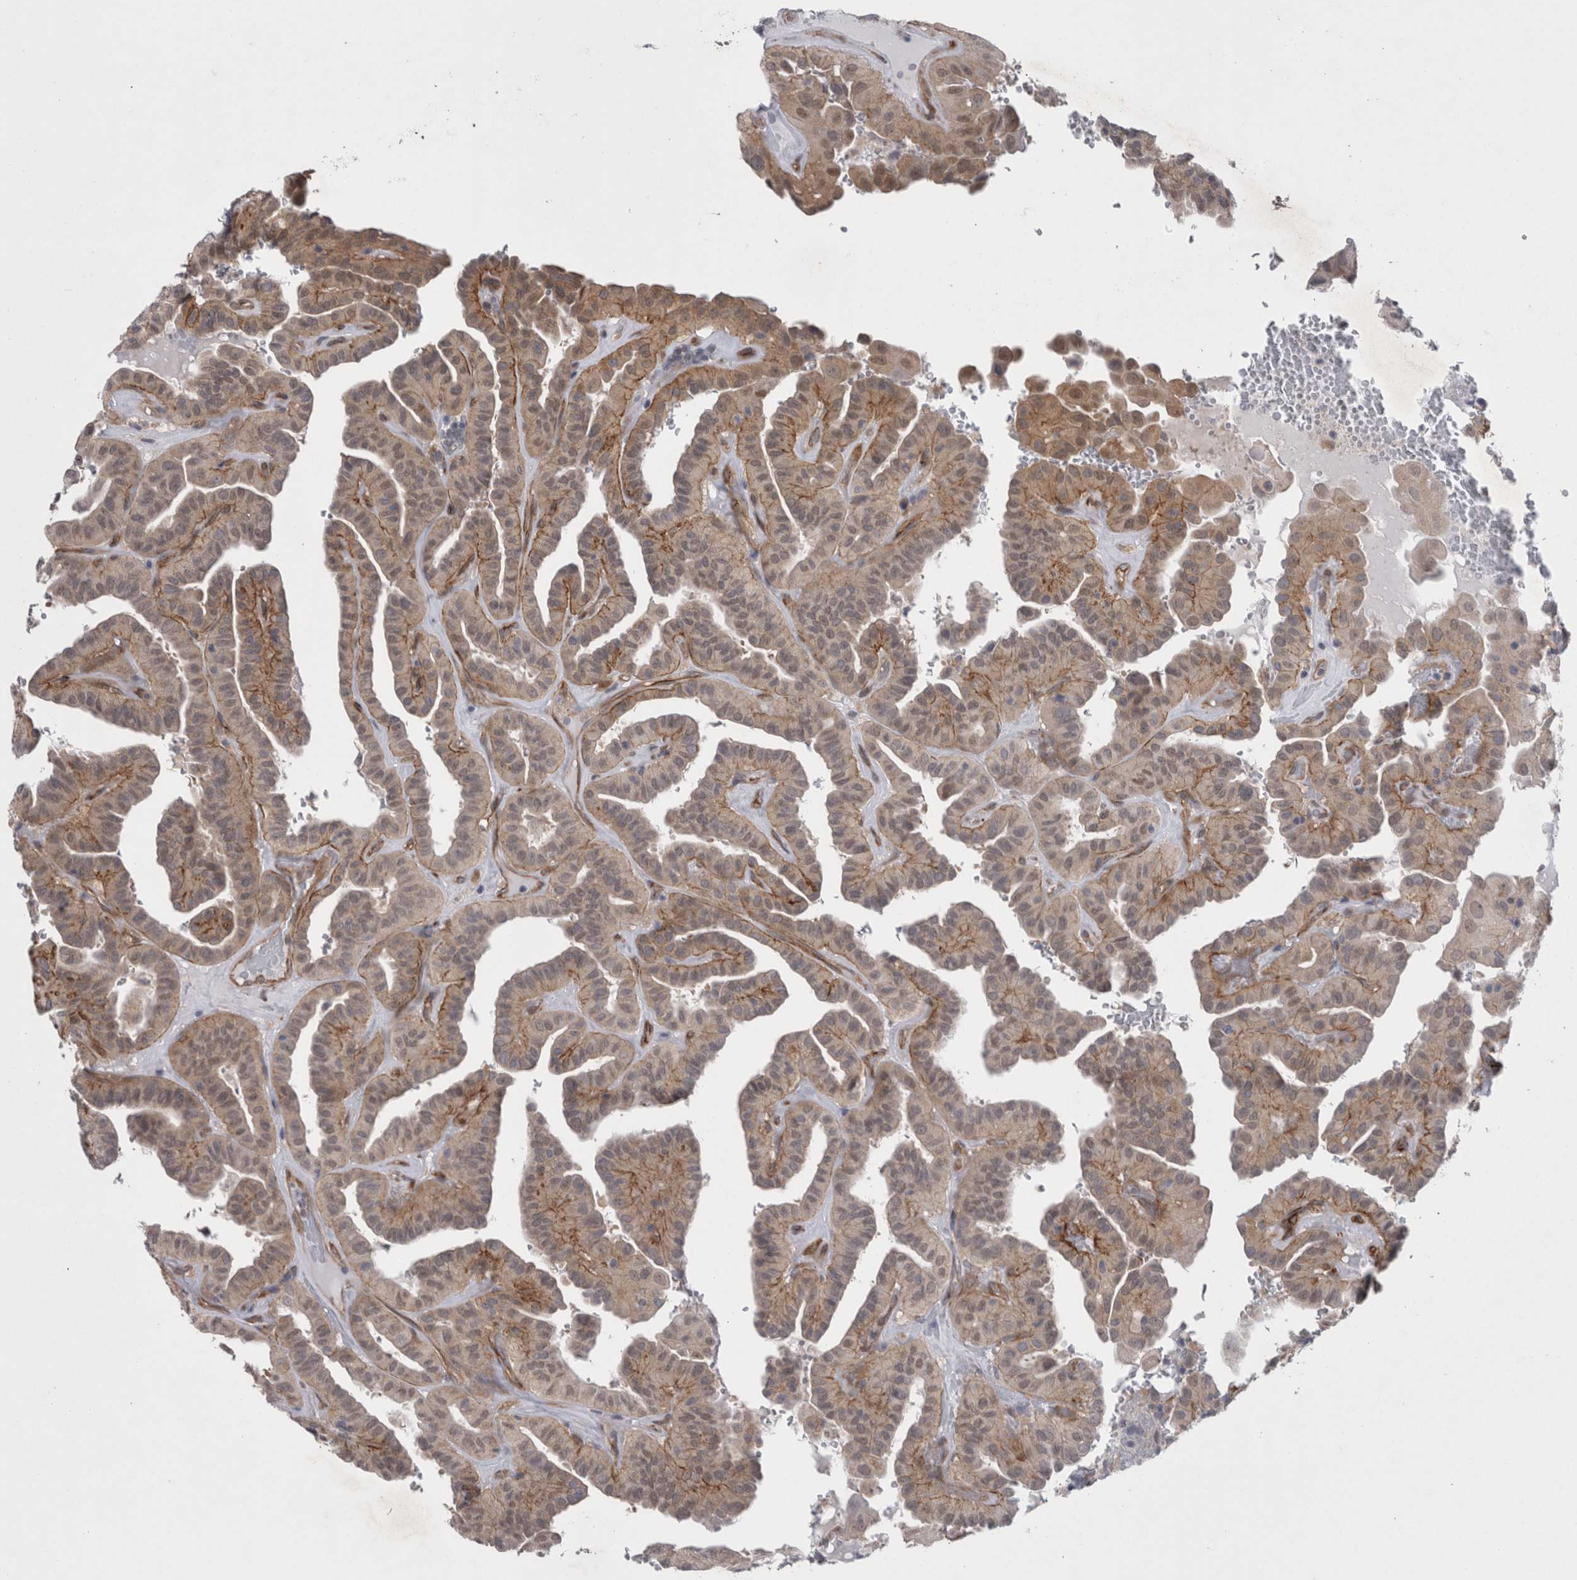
{"staining": {"intensity": "moderate", "quantity": "25%-75%", "location": "cytoplasmic/membranous"}, "tissue": "thyroid cancer", "cell_type": "Tumor cells", "image_type": "cancer", "snomed": [{"axis": "morphology", "description": "Papillary adenocarcinoma, NOS"}, {"axis": "topography", "description": "Thyroid gland"}], "caption": "Moderate cytoplasmic/membranous positivity for a protein is identified in approximately 25%-75% of tumor cells of thyroid papillary adenocarcinoma using immunohistochemistry (IHC).", "gene": "DDX6", "patient": {"sex": "male", "age": 77}}